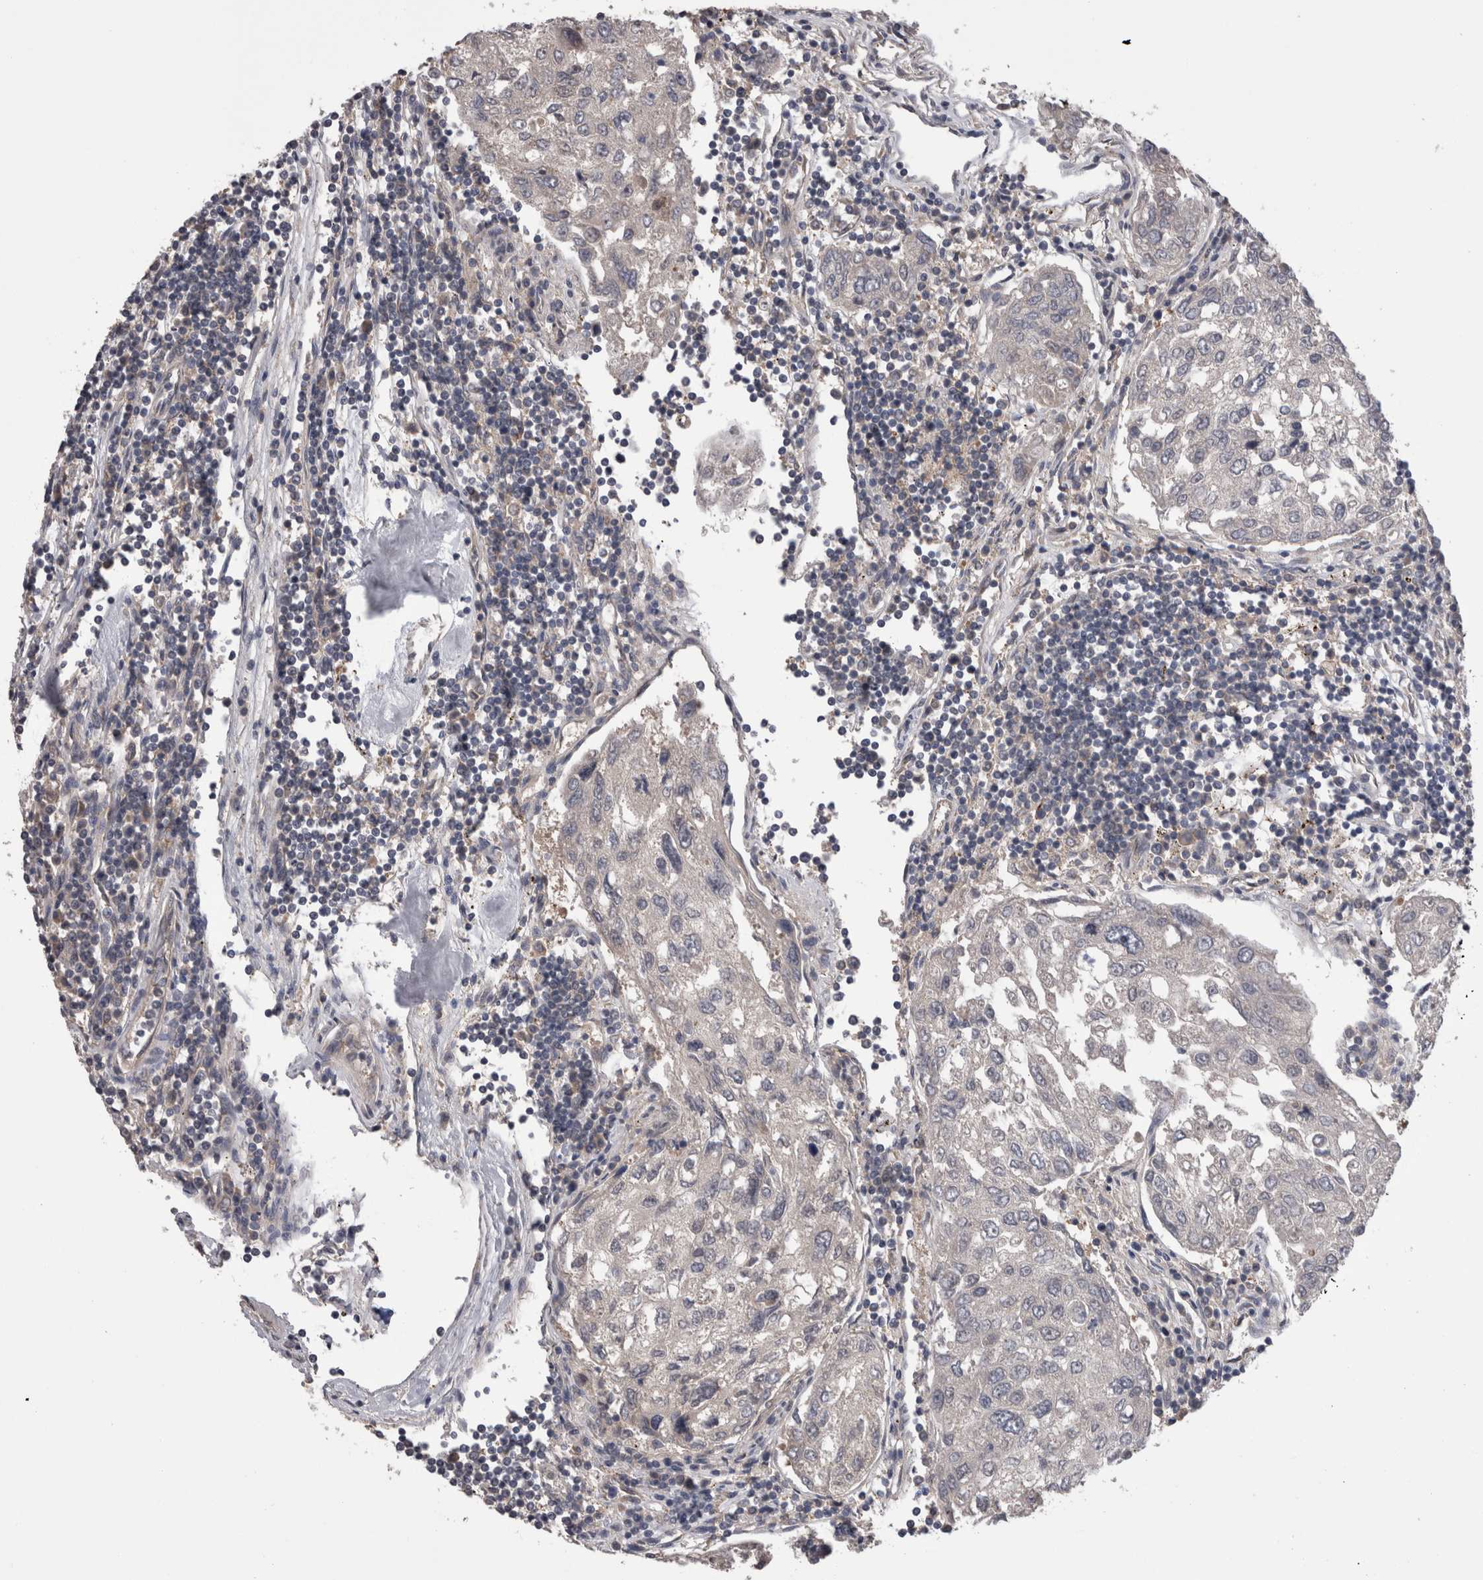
{"staining": {"intensity": "negative", "quantity": "none", "location": "none"}, "tissue": "urothelial cancer", "cell_type": "Tumor cells", "image_type": "cancer", "snomed": [{"axis": "morphology", "description": "Urothelial carcinoma, High grade"}, {"axis": "topography", "description": "Lymph node"}, {"axis": "topography", "description": "Urinary bladder"}], "caption": "Tumor cells show no significant protein positivity in high-grade urothelial carcinoma. The staining is performed using DAB brown chromogen with nuclei counter-stained in using hematoxylin.", "gene": "DCTN6", "patient": {"sex": "male", "age": 51}}